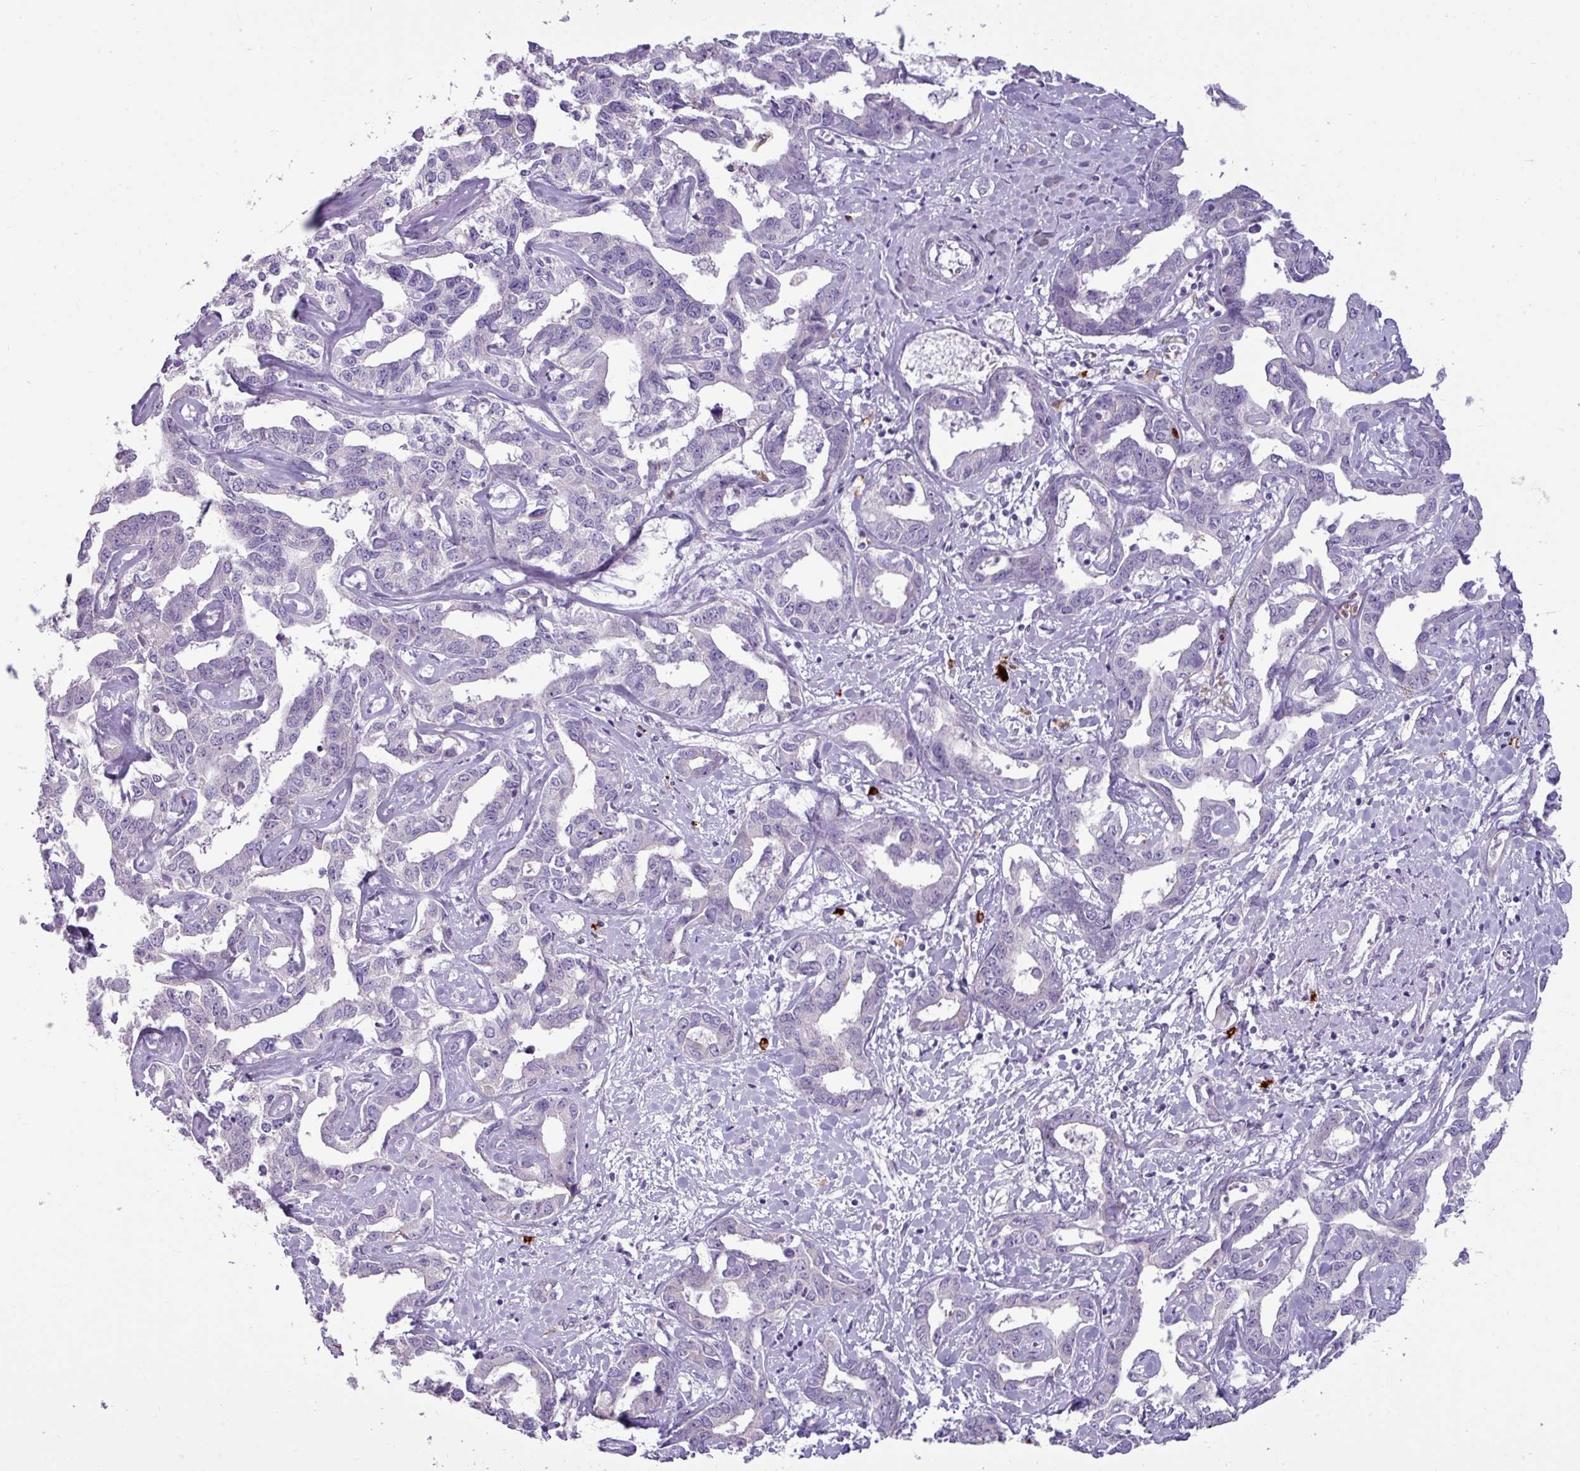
{"staining": {"intensity": "negative", "quantity": "none", "location": "none"}, "tissue": "liver cancer", "cell_type": "Tumor cells", "image_type": "cancer", "snomed": [{"axis": "morphology", "description": "Cholangiocarcinoma"}, {"axis": "topography", "description": "Liver"}], "caption": "Photomicrograph shows no significant protein expression in tumor cells of liver cancer.", "gene": "TRIM39", "patient": {"sex": "male", "age": 59}}